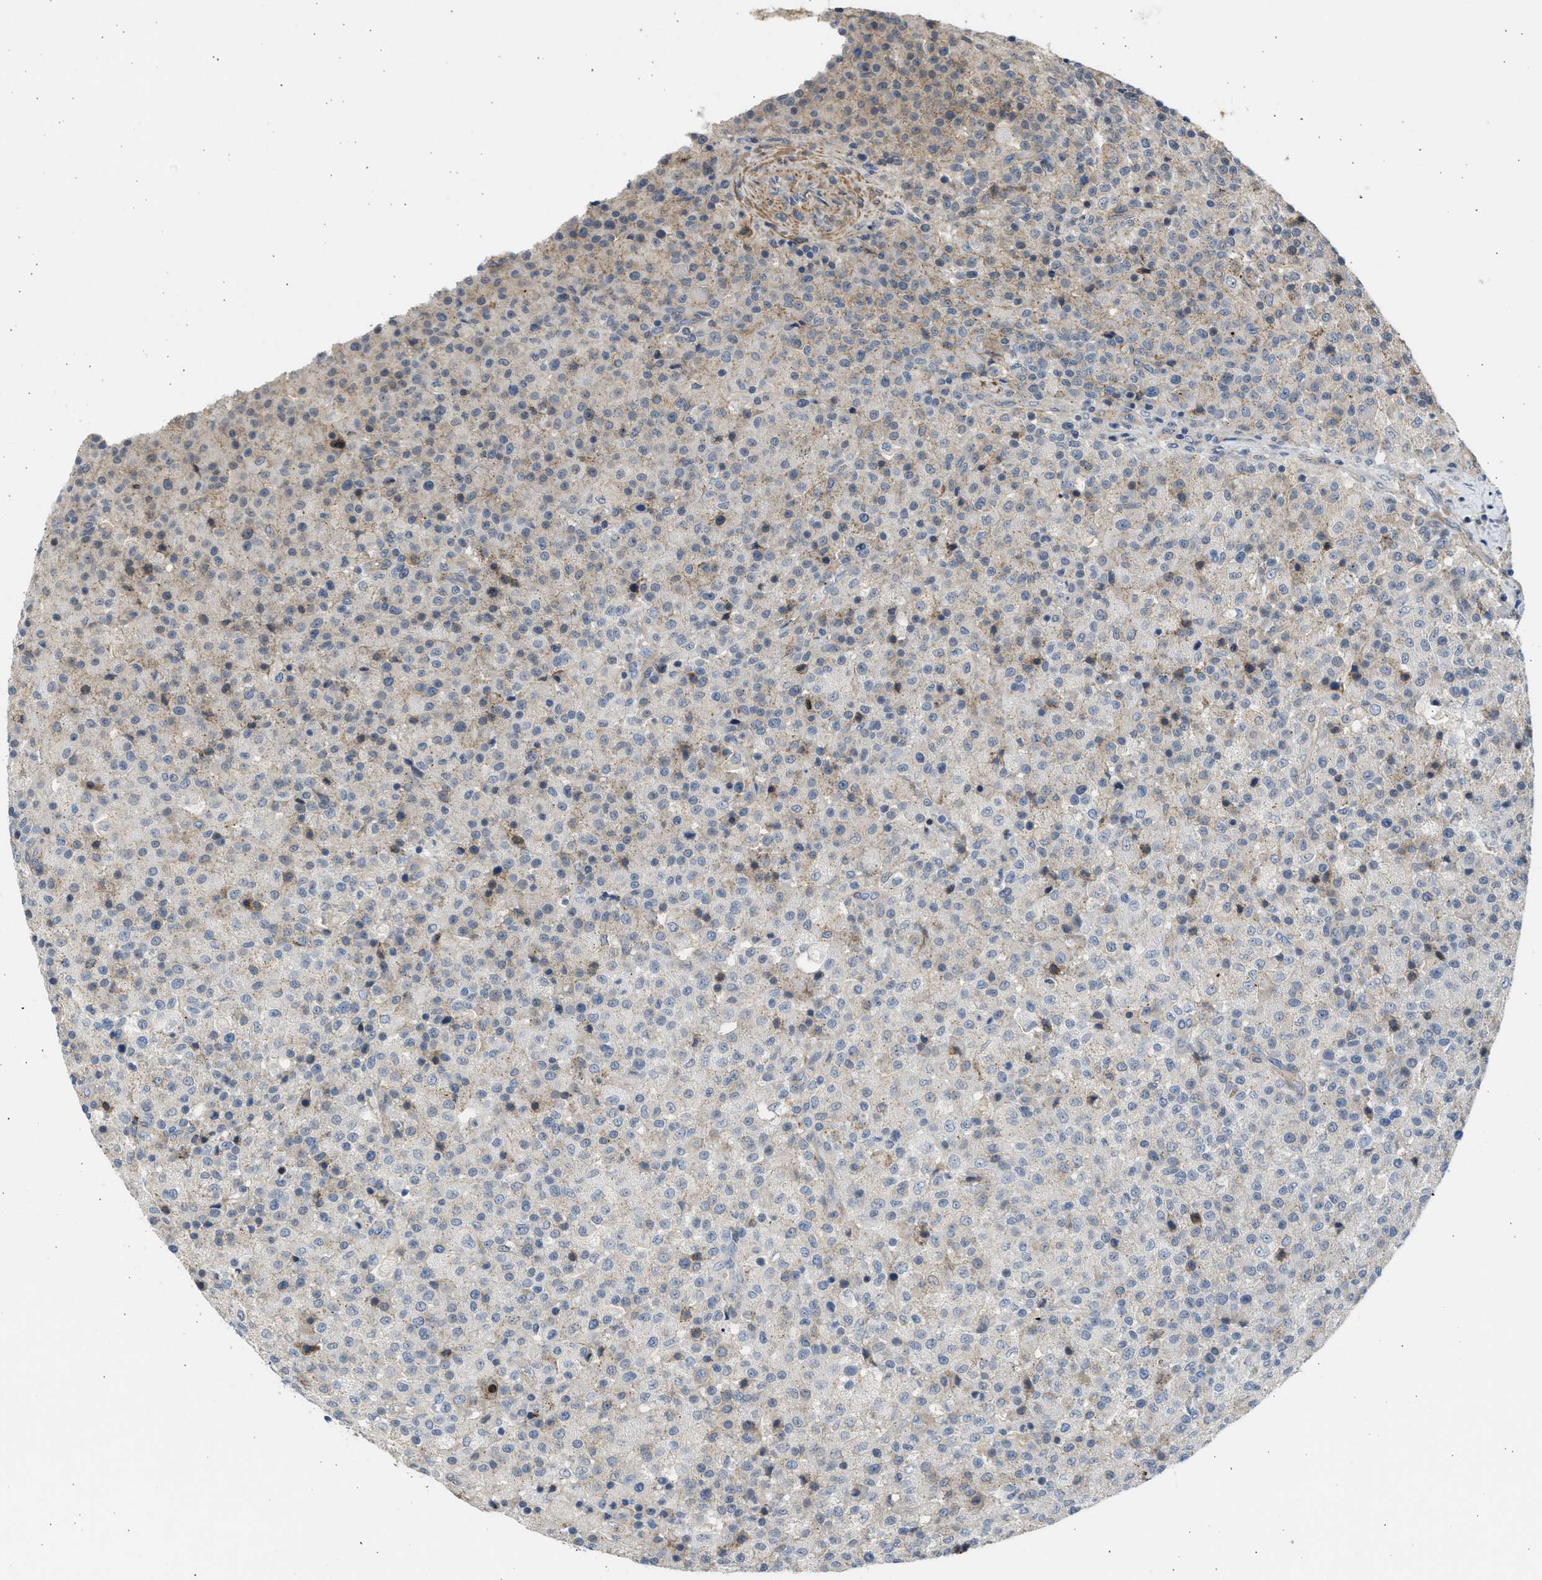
{"staining": {"intensity": "weak", "quantity": "<25%", "location": "cytoplasmic/membranous"}, "tissue": "testis cancer", "cell_type": "Tumor cells", "image_type": "cancer", "snomed": [{"axis": "morphology", "description": "Seminoma, NOS"}, {"axis": "topography", "description": "Testis"}], "caption": "Tumor cells are negative for brown protein staining in testis seminoma.", "gene": "PCNX3", "patient": {"sex": "male", "age": 59}}